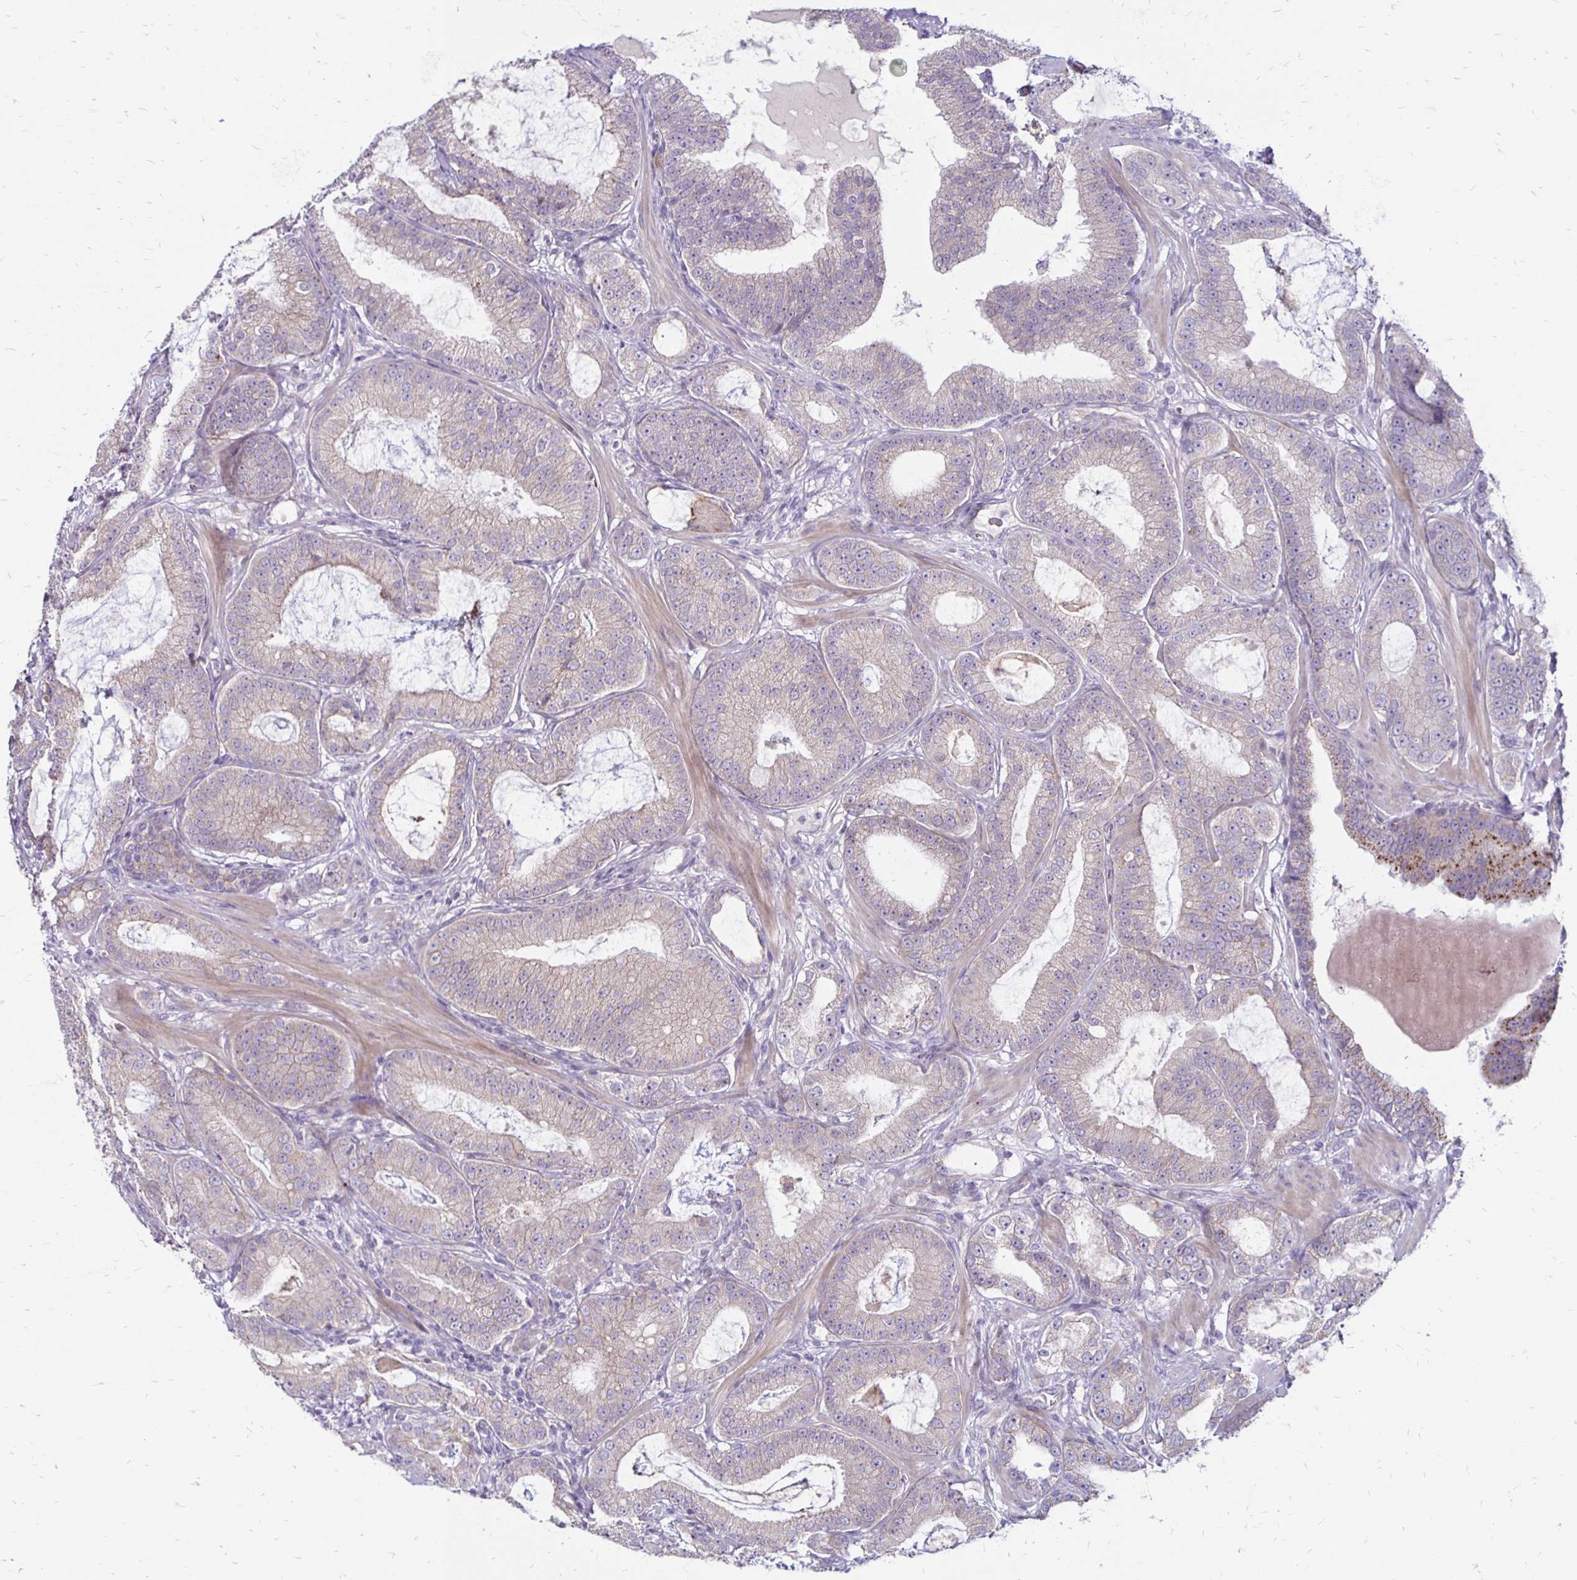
{"staining": {"intensity": "negative", "quantity": "none", "location": "none"}, "tissue": "prostate cancer", "cell_type": "Tumor cells", "image_type": "cancer", "snomed": [{"axis": "morphology", "description": "Adenocarcinoma, High grade"}, {"axis": "topography", "description": "Prostate"}], "caption": "IHC photomicrograph of neoplastic tissue: prostate adenocarcinoma (high-grade) stained with DAB displays no significant protein expression in tumor cells. (DAB immunohistochemistry (IHC) with hematoxylin counter stain).", "gene": "KATNBL1", "patient": {"sex": "male", "age": 65}}